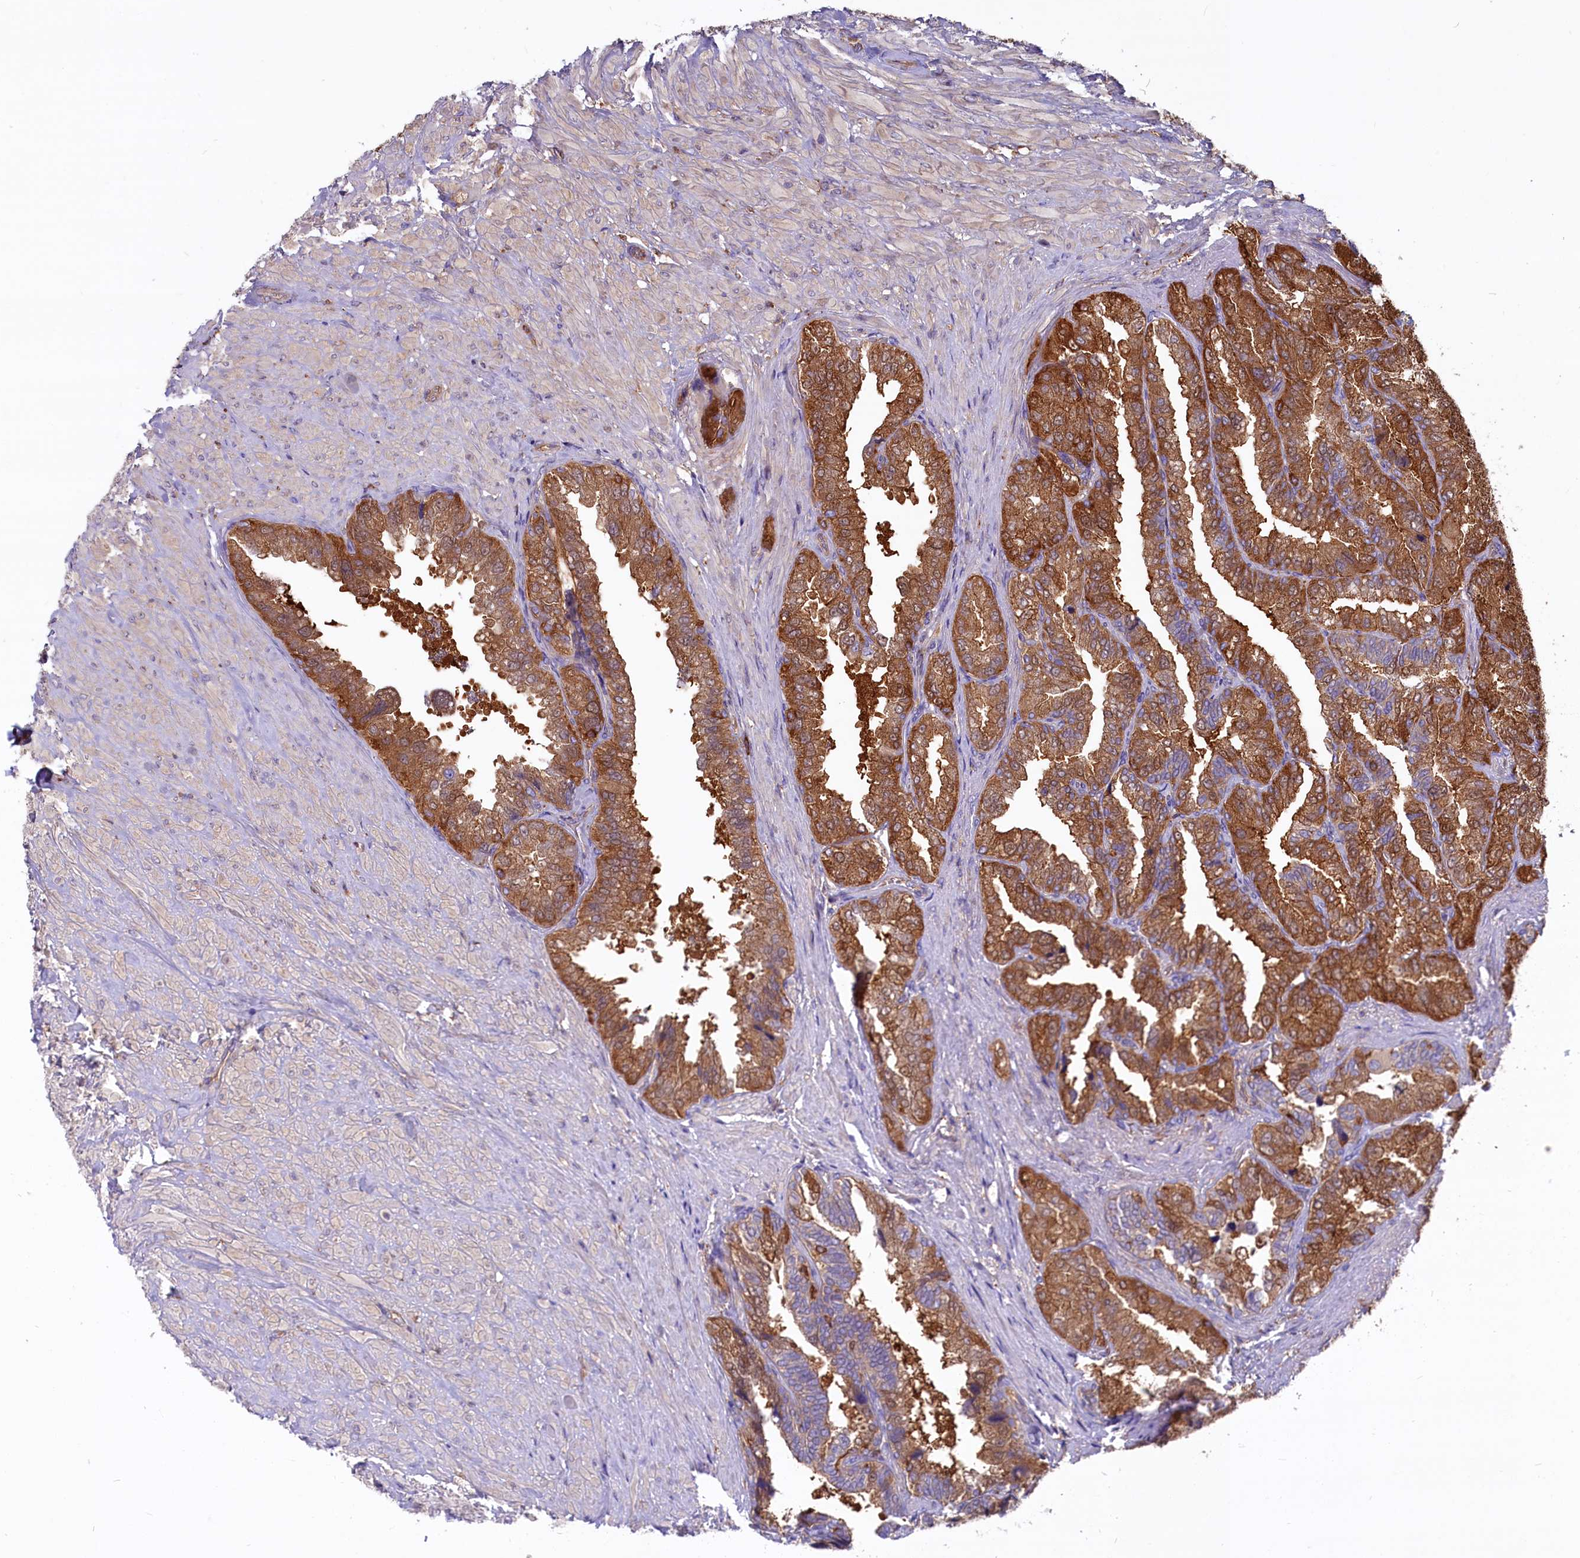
{"staining": {"intensity": "strong", "quantity": ">75%", "location": "cytoplasmic/membranous"}, "tissue": "seminal vesicle", "cell_type": "Glandular cells", "image_type": "normal", "snomed": [{"axis": "morphology", "description": "Normal tissue, NOS"}, {"axis": "topography", "description": "Seminal veicle"}, {"axis": "topography", "description": "Peripheral nerve tissue"}], "caption": "An immunohistochemistry (IHC) image of normal tissue is shown. Protein staining in brown highlights strong cytoplasmic/membranous positivity in seminal vesicle within glandular cells.", "gene": "MYO9B", "patient": {"sex": "male", "age": 63}}